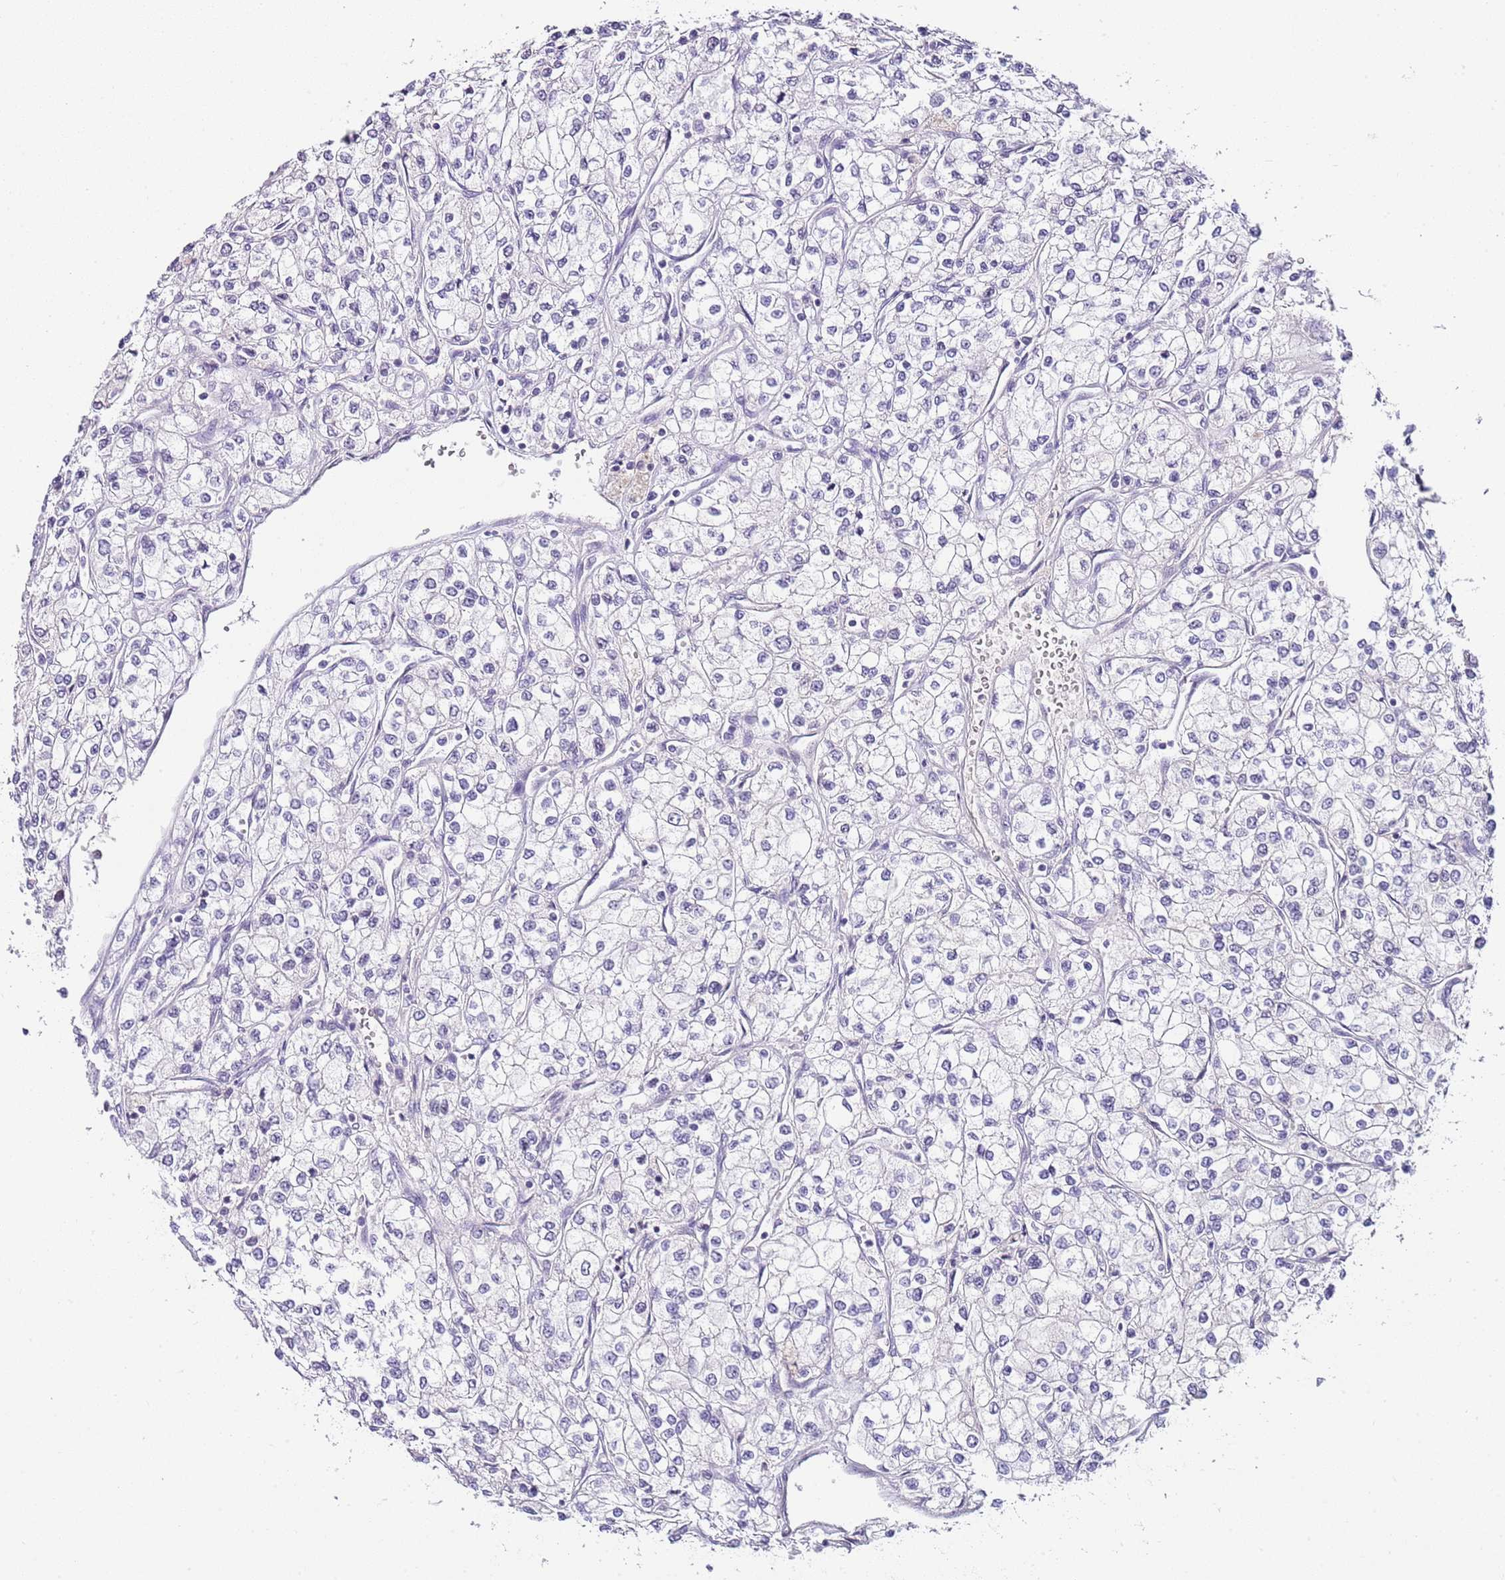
{"staining": {"intensity": "negative", "quantity": "none", "location": "none"}, "tissue": "renal cancer", "cell_type": "Tumor cells", "image_type": "cancer", "snomed": [{"axis": "morphology", "description": "Adenocarcinoma, NOS"}, {"axis": "topography", "description": "Kidney"}], "caption": "An immunohistochemistry (IHC) image of renal cancer is shown. There is no staining in tumor cells of renal cancer. The staining is performed using DAB (3,3'-diaminobenzidine) brown chromogen with nuclei counter-stained in using hematoxylin.", "gene": "NOP56", "patient": {"sex": "male", "age": 80}}